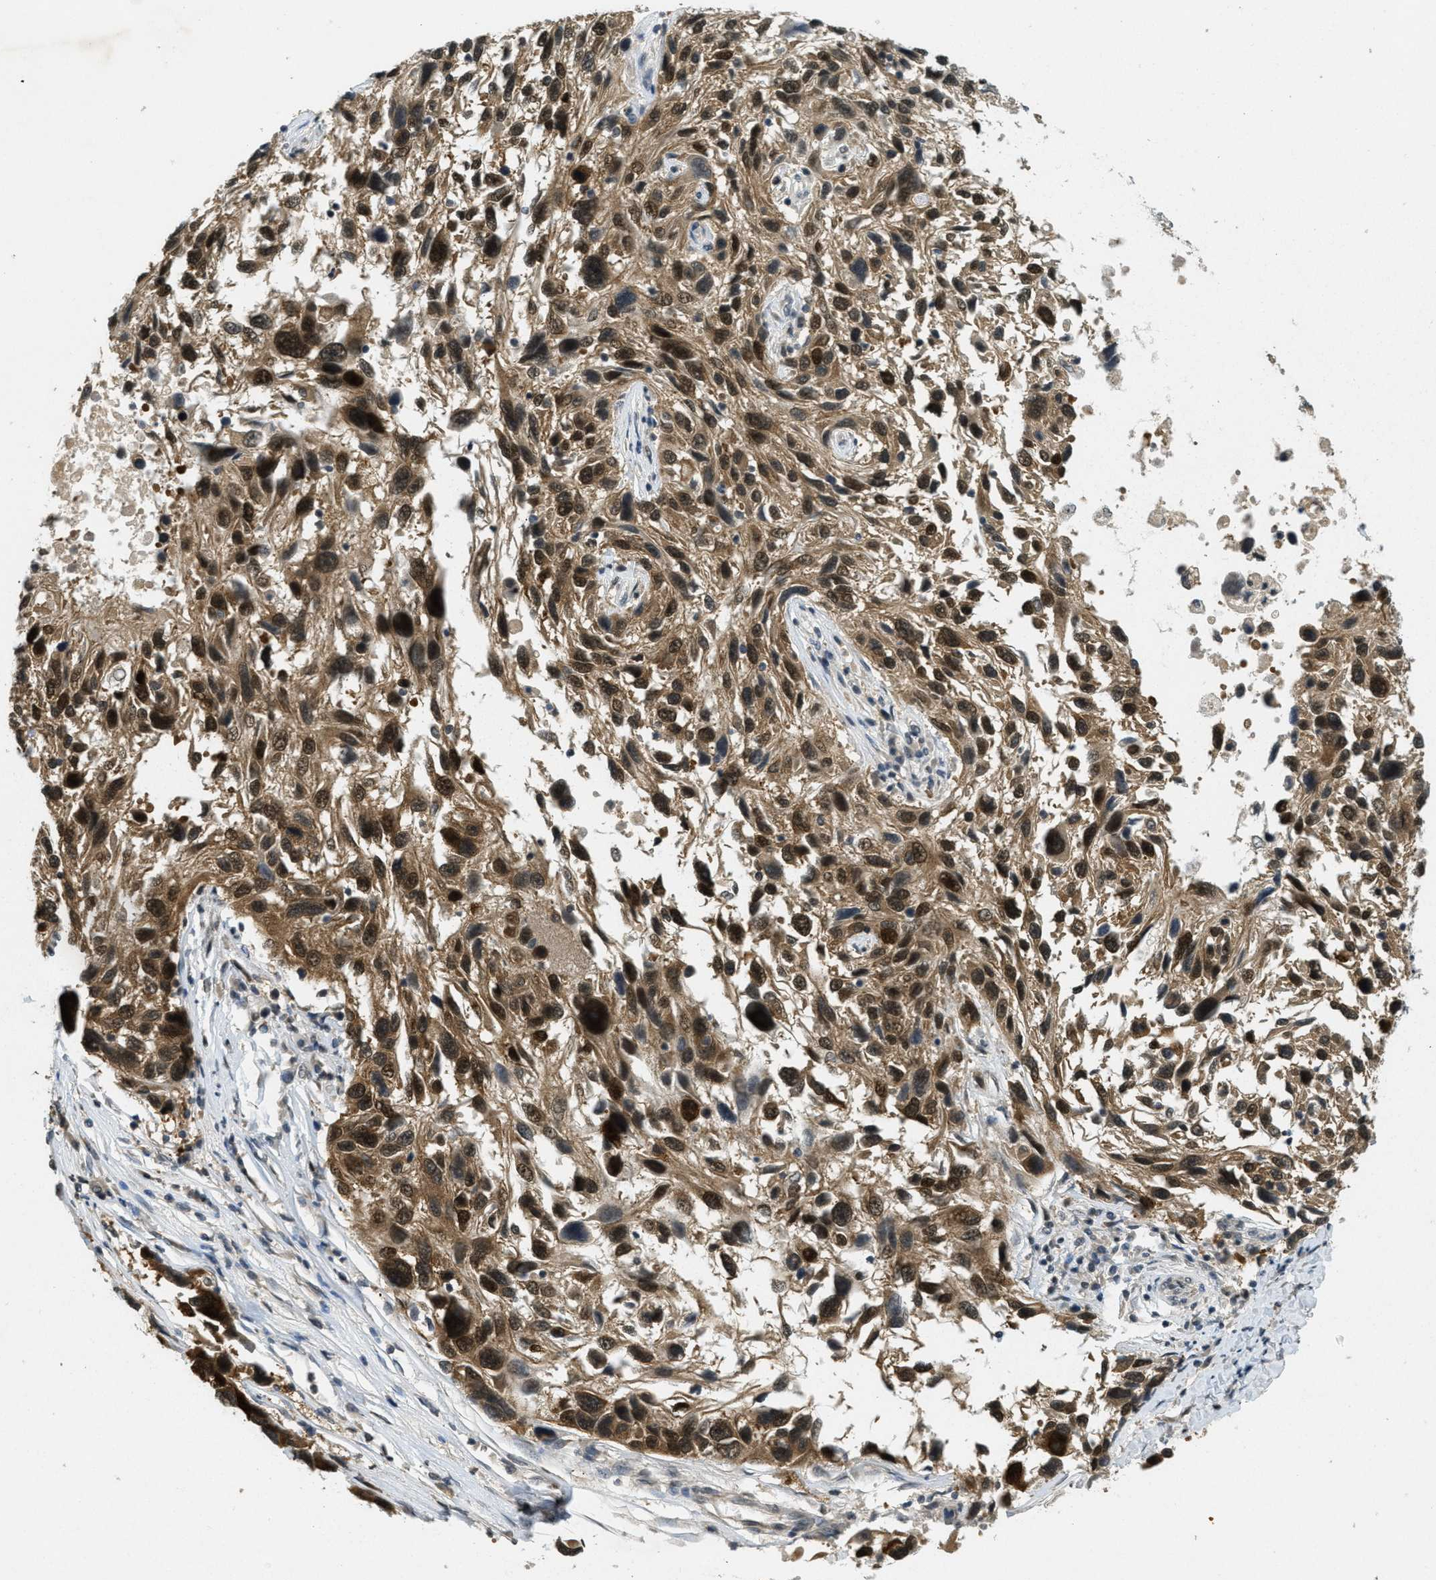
{"staining": {"intensity": "strong", "quantity": ">75%", "location": "cytoplasmic/membranous,nuclear"}, "tissue": "melanoma", "cell_type": "Tumor cells", "image_type": "cancer", "snomed": [{"axis": "morphology", "description": "Malignant melanoma, NOS"}, {"axis": "topography", "description": "Skin"}], "caption": "A high amount of strong cytoplasmic/membranous and nuclear expression is present in about >75% of tumor cells in melanoma tissue.", "gene": "DNAJB1", "patient": {"sex": "male", "age": 53}}